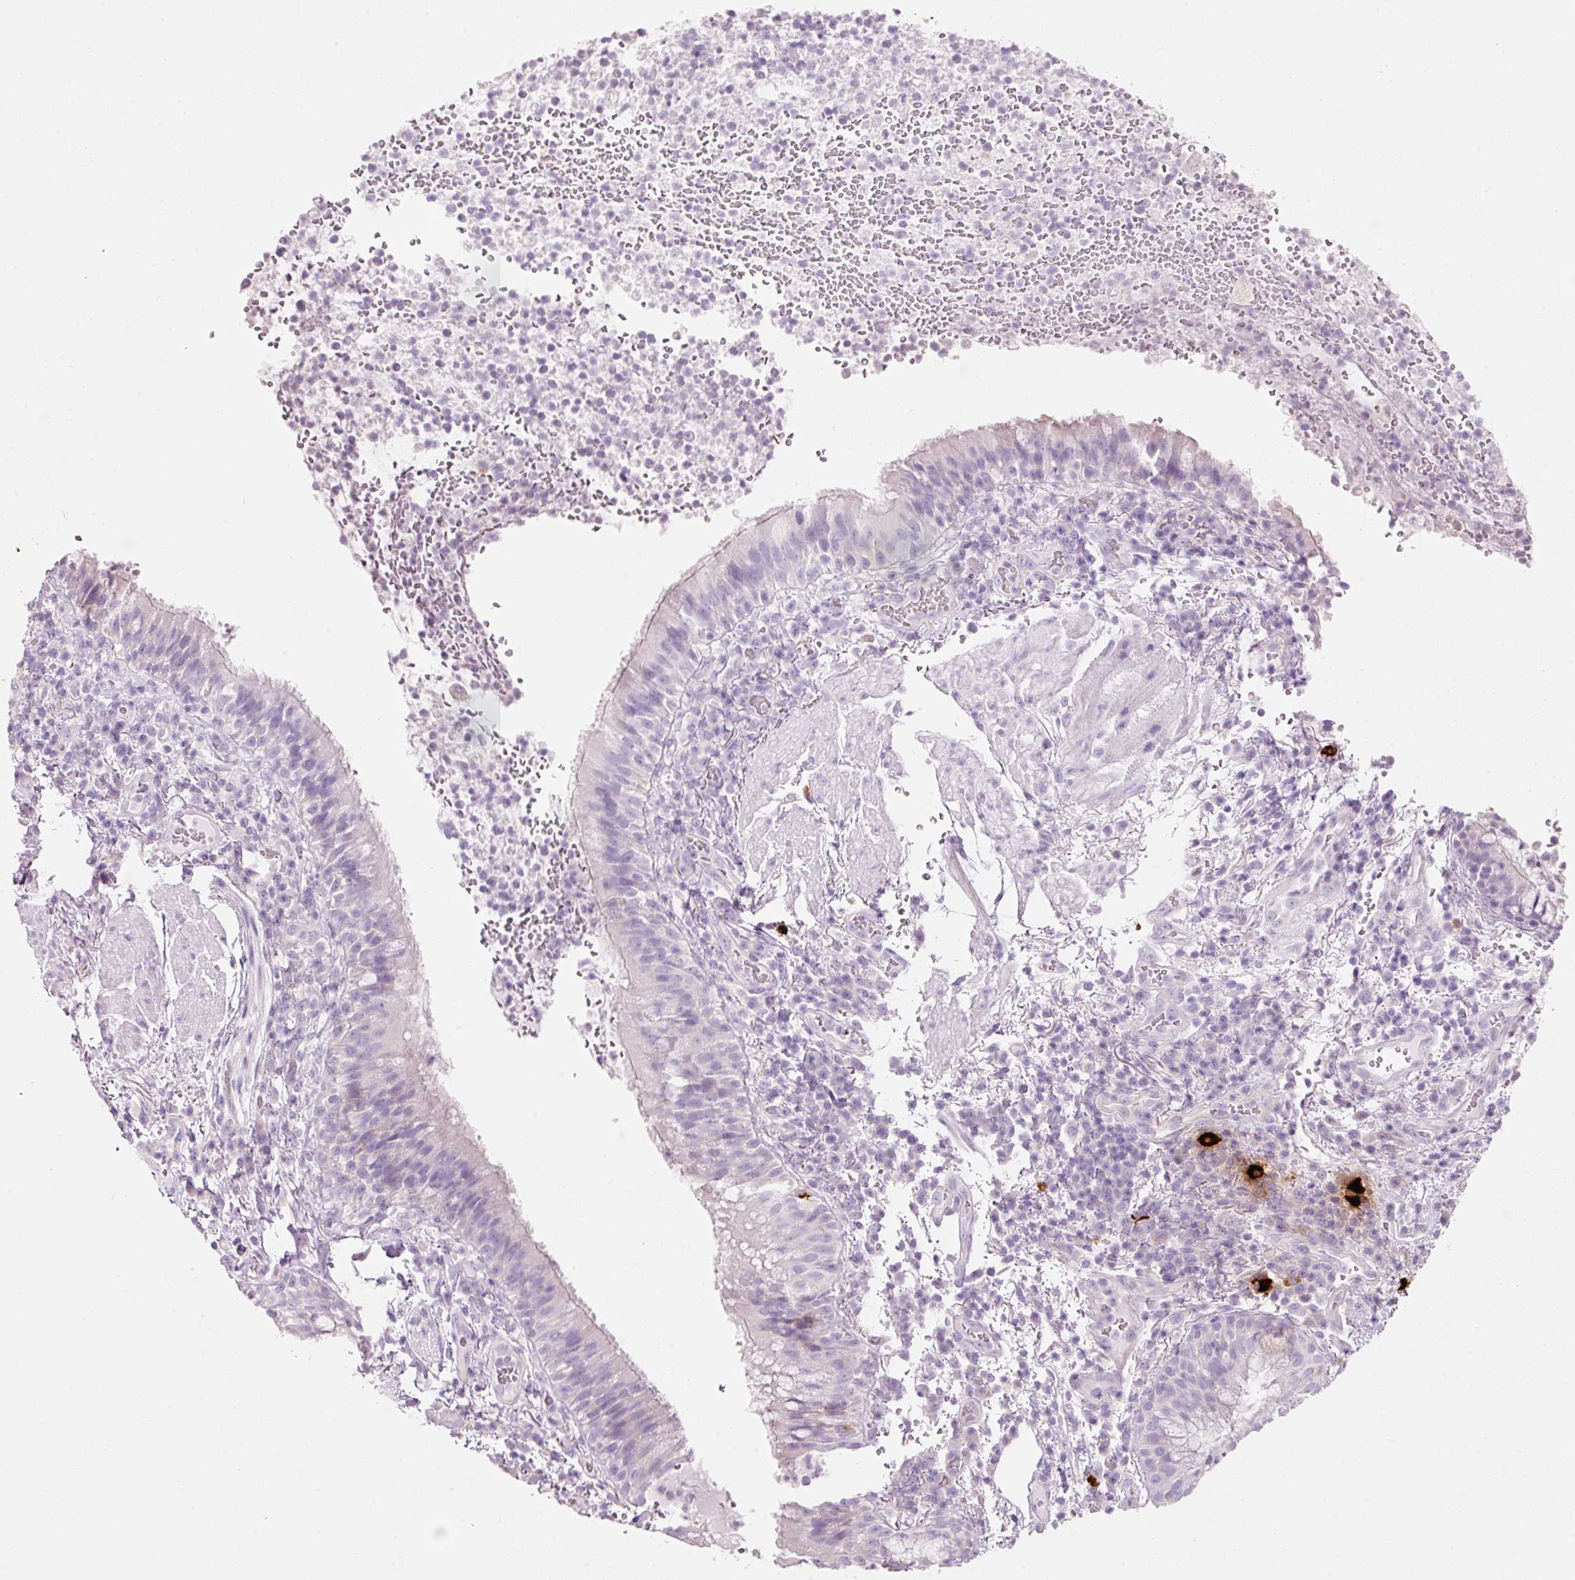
{"staining": {"intensity": "negative", "quantity": "none", "location": "none"}, "tissue": "bronchus", "cell_type": "Respiratory epithelial cells", "image_type": "normal", "snomed": [{"axis": "morphology", "description": "Normal tissue, NOS"}, {"axis": "topography", "description": "Cartilage tissue"}, {"axis": "topography", "description": "Bronchus"}], "caption": "Respiratory epithelial cells show no significant staining in normal bronchus. The staining was performed using DAB (3,3'-diaminobenzidine) to visualize the protein expression in brown, while the nuclei were stained in blue with hematoxylin (Magnification: 20x).", "gene": "CMA1", "patient": {"sex": "male", "age": 56}}